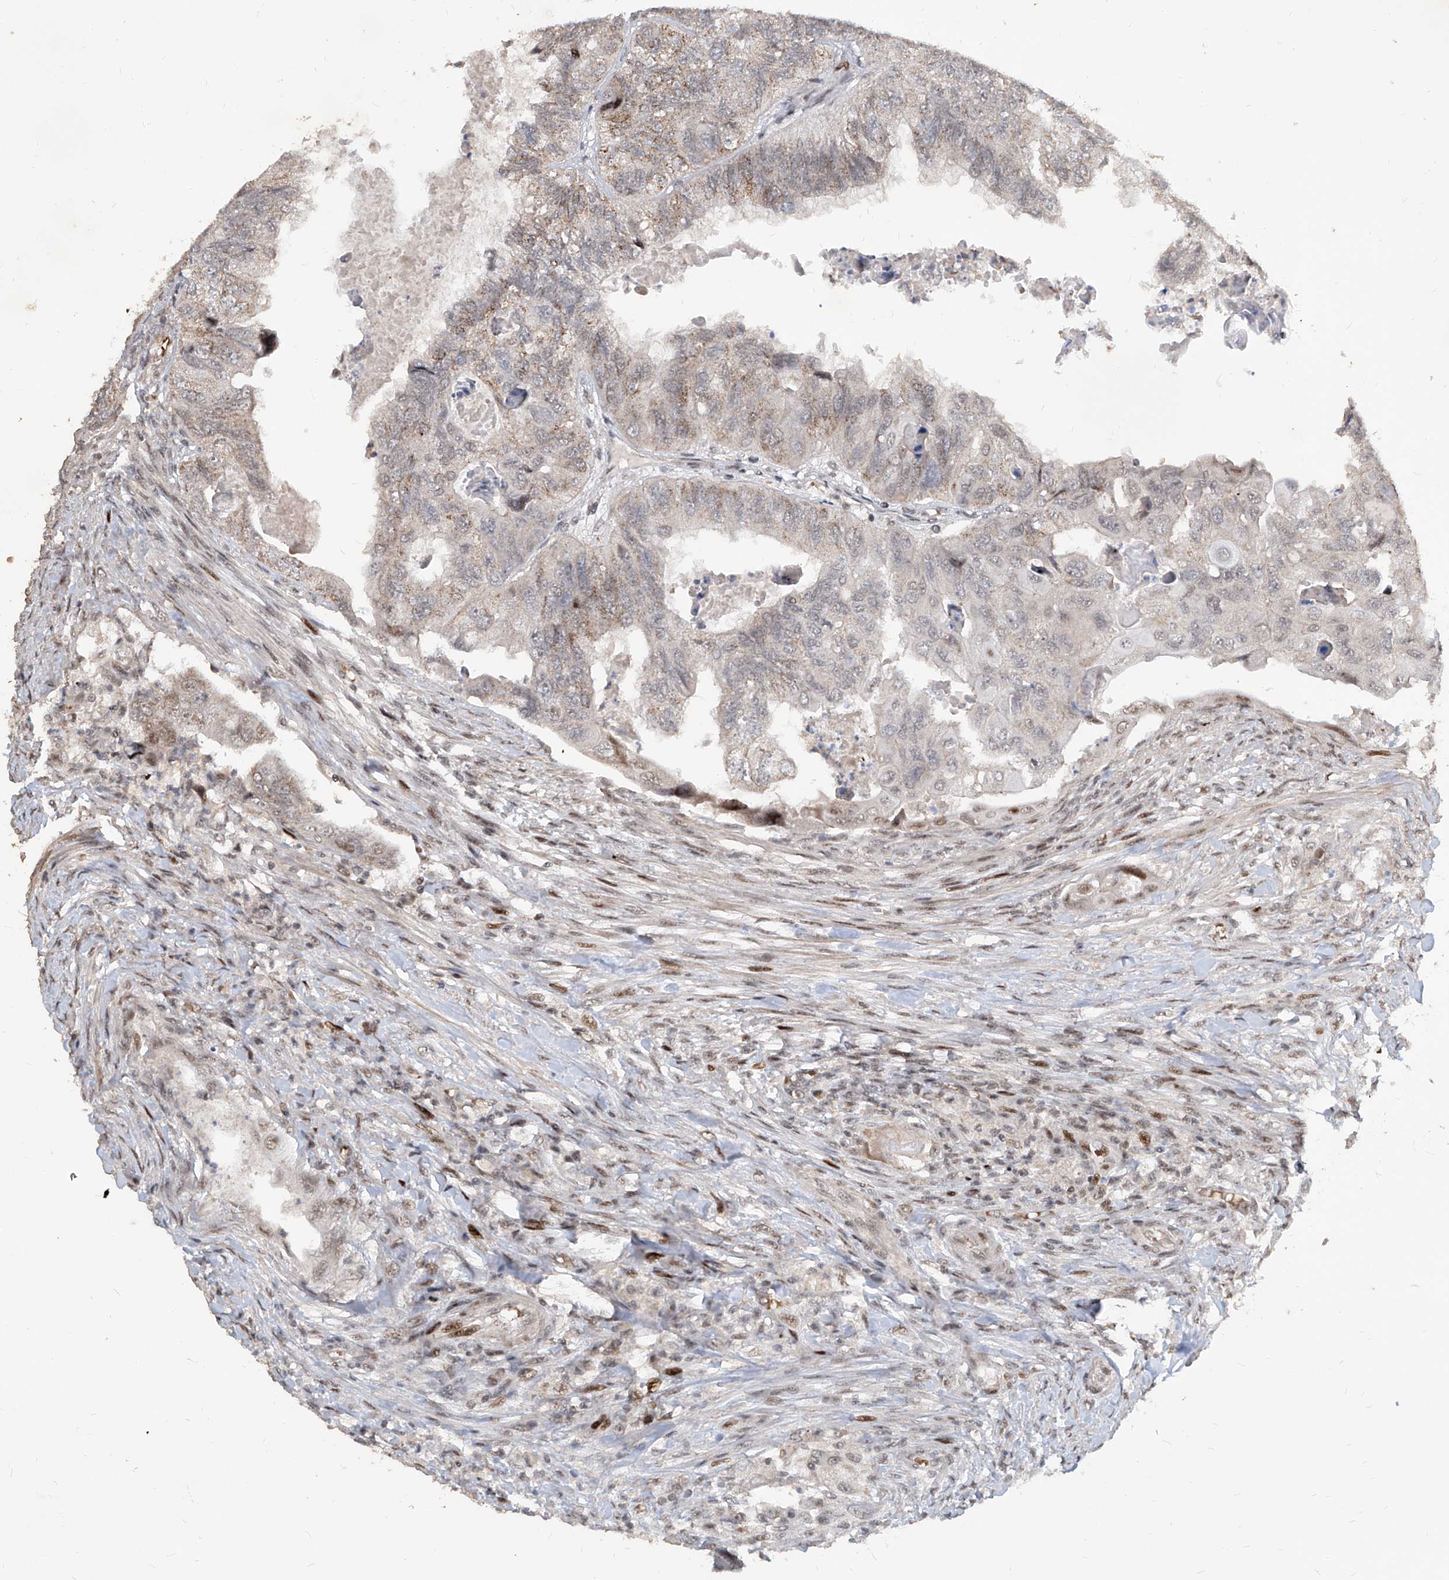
{"staining": {"intensity": "weak", "quantity": "25%-75%", "location": "cytoplasmic/membranous,nuclear"}, "tissue": "colorectal cancer", "cell_type": "Tumor cells", "image_type": "cancer", "snomed": [{"axis": "morphology", "description": "Adenocarcinoma, NOS"}, {"axis": "topography", "description": "Rectum"}], "caption": "A brown stain labels weak cytoplasmic/membranous and nuclear positivity of a protein in human adenocarcinoma (colorectal) tumor cells.", "gene": "IRF2", "patient": {"sex": "male", "age": 63}}